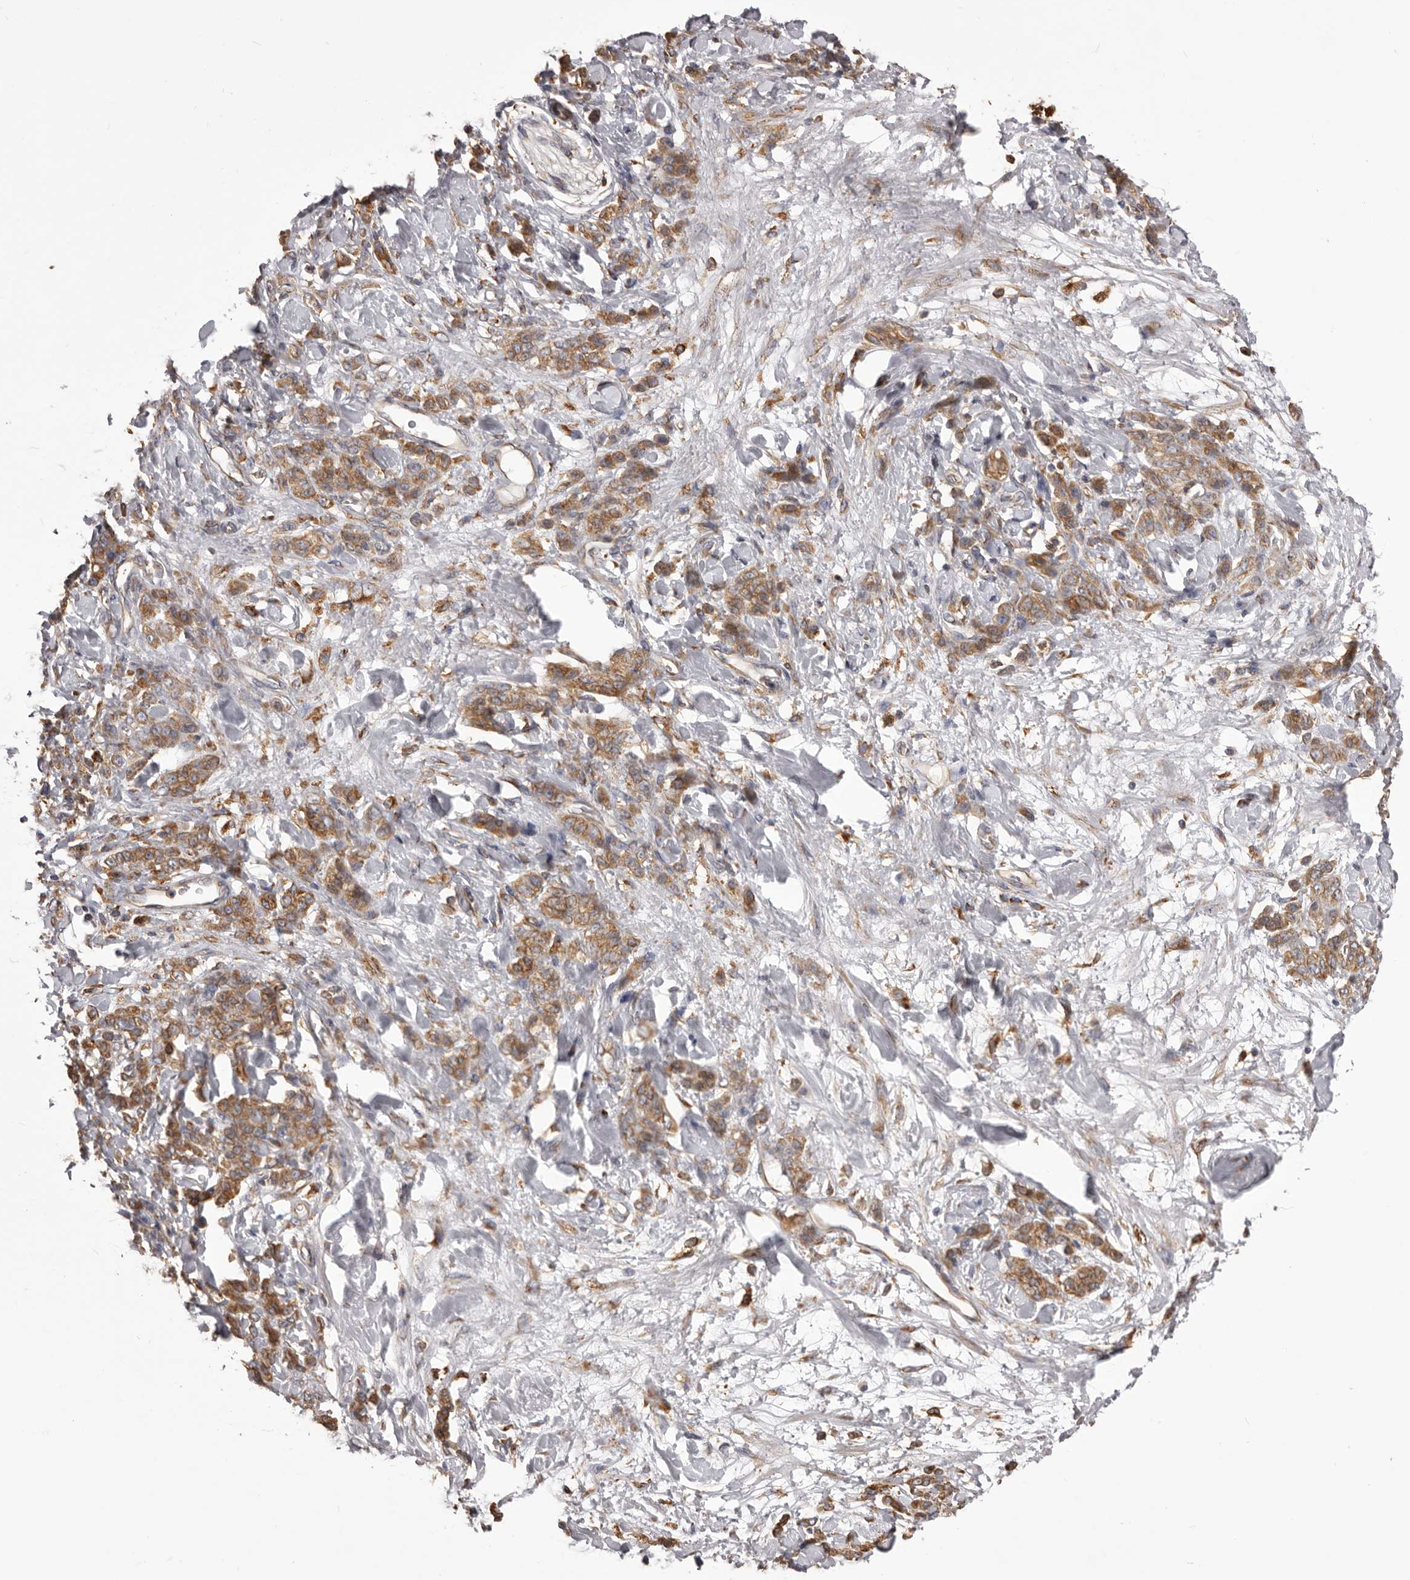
{"staining": {"intensity": "moderate", "quantity": ">75%", "location": "cytoplasmic/membranous"}, "tissue": "stomach cancer", "cell_type": "Tumor cells", "image_type": "cancer", "snomed": [{"axis": "morphology", "description": "Normal tissue, NOS"}, {"axis": "morphology", "description": "Adenocarcinoma, NOS"}, {"axis": "topography", "description": "Stomach"}], "caption": "Immunohistochemistry image of human stomach cancer stained for a protein (brown), which demonstrates medium levels of moderate cytoplasmic/membranous staining in approximately >75% of tumor cells.", "gene": "QRSL1", "patient": {"sex": "male", "age": 82}}